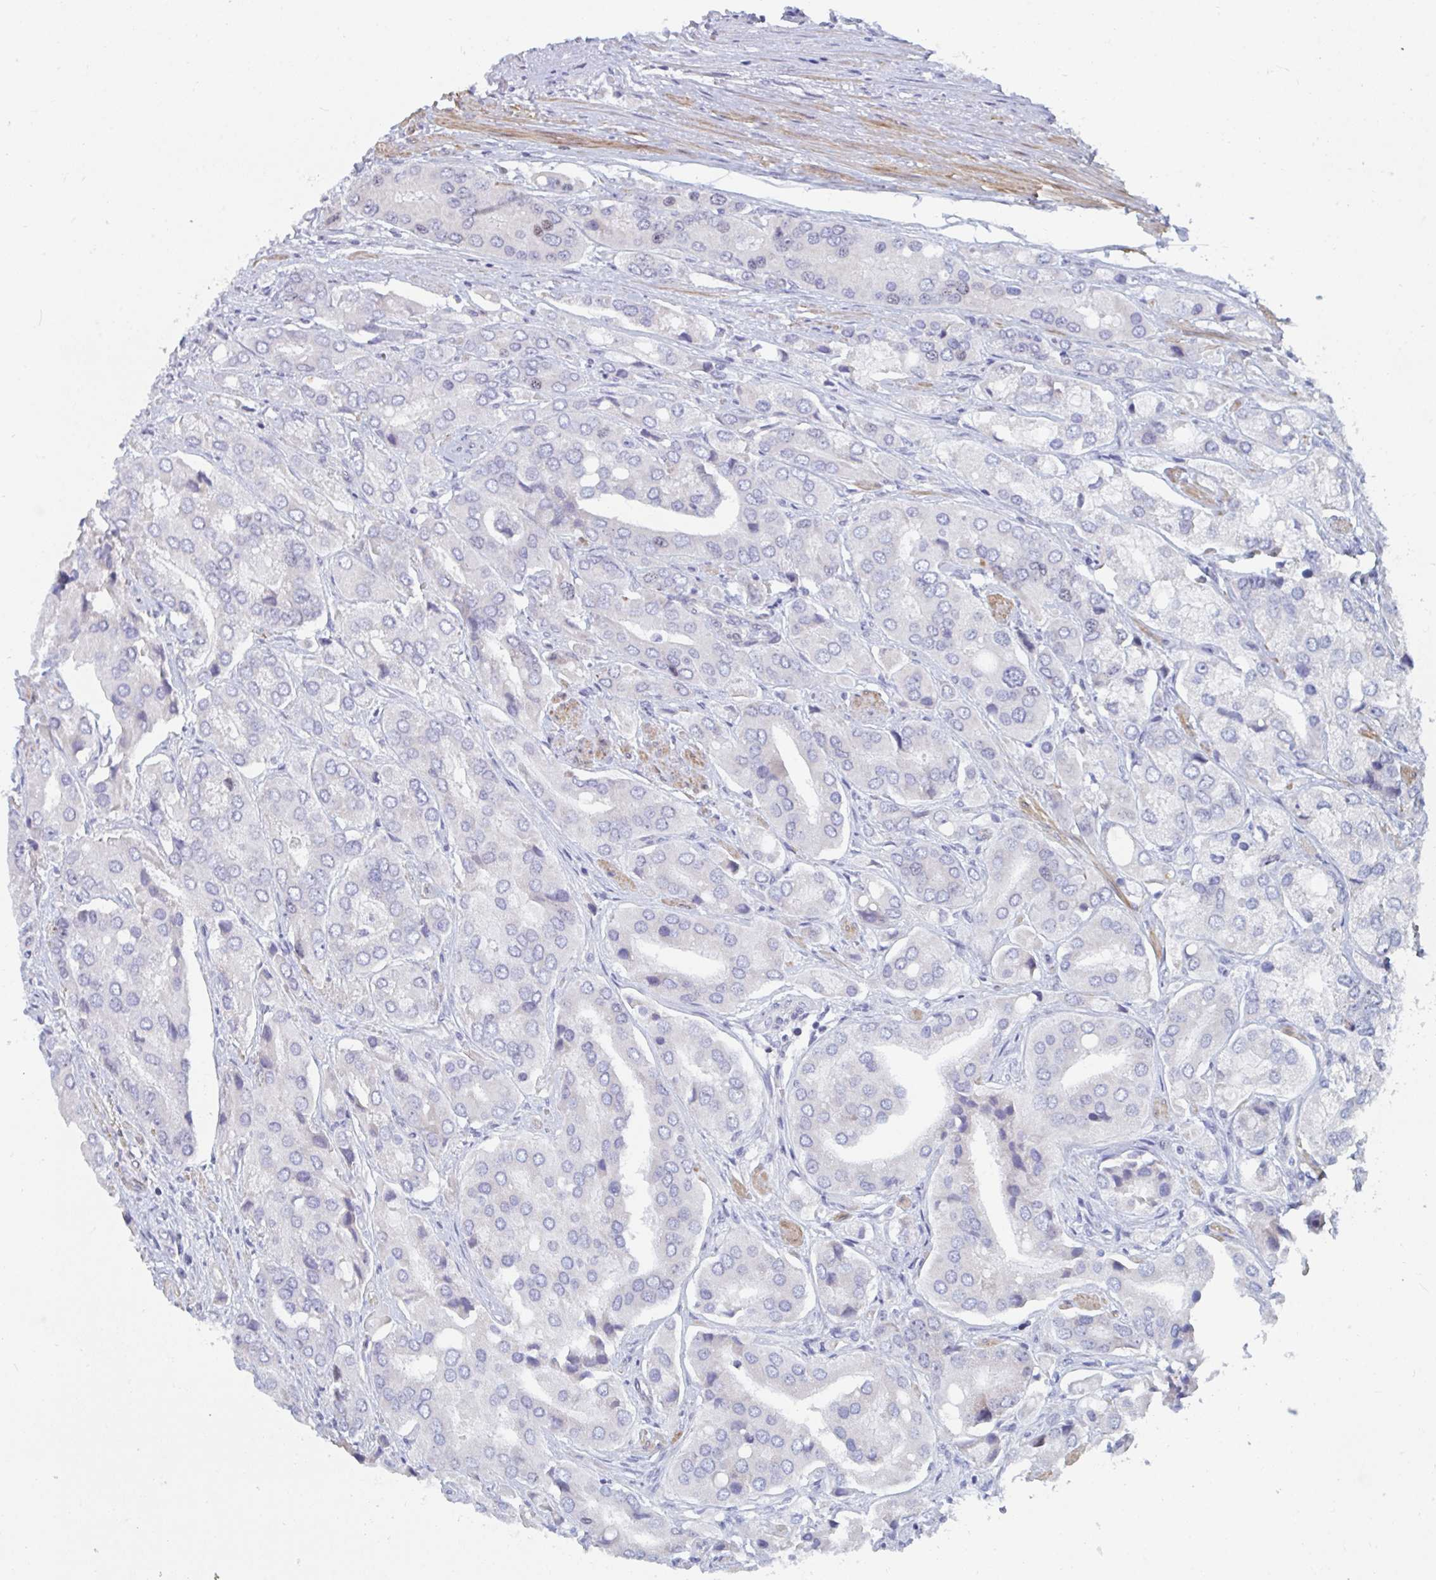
{"staining": {"intensity": "negative", "quantity": "none", "location": "none"}, "tissue": "prostate cancer", "cell_type": "Tumor cells", "image_type": "cancer", "snomed": [{"axis": "morphology", "description": "Adenocarcinoma, Low grade"}, {"axis": "topography", "description": "Prostate"}], "caption": "IHC histopathology image of neoplastic tissue: prostate cancer (adenocarcinoma (low-grade)) stained with DAB (3,3'-diaminobenzidine) shows no significant protein staining in tumor cells. (DAB (3,3'-diaminobenzidine) immunohistochemistry visualized using brightfield microscopy, high magnification).", "gene": "CENPT", "patient": {"sex": "male", "age": 69}}